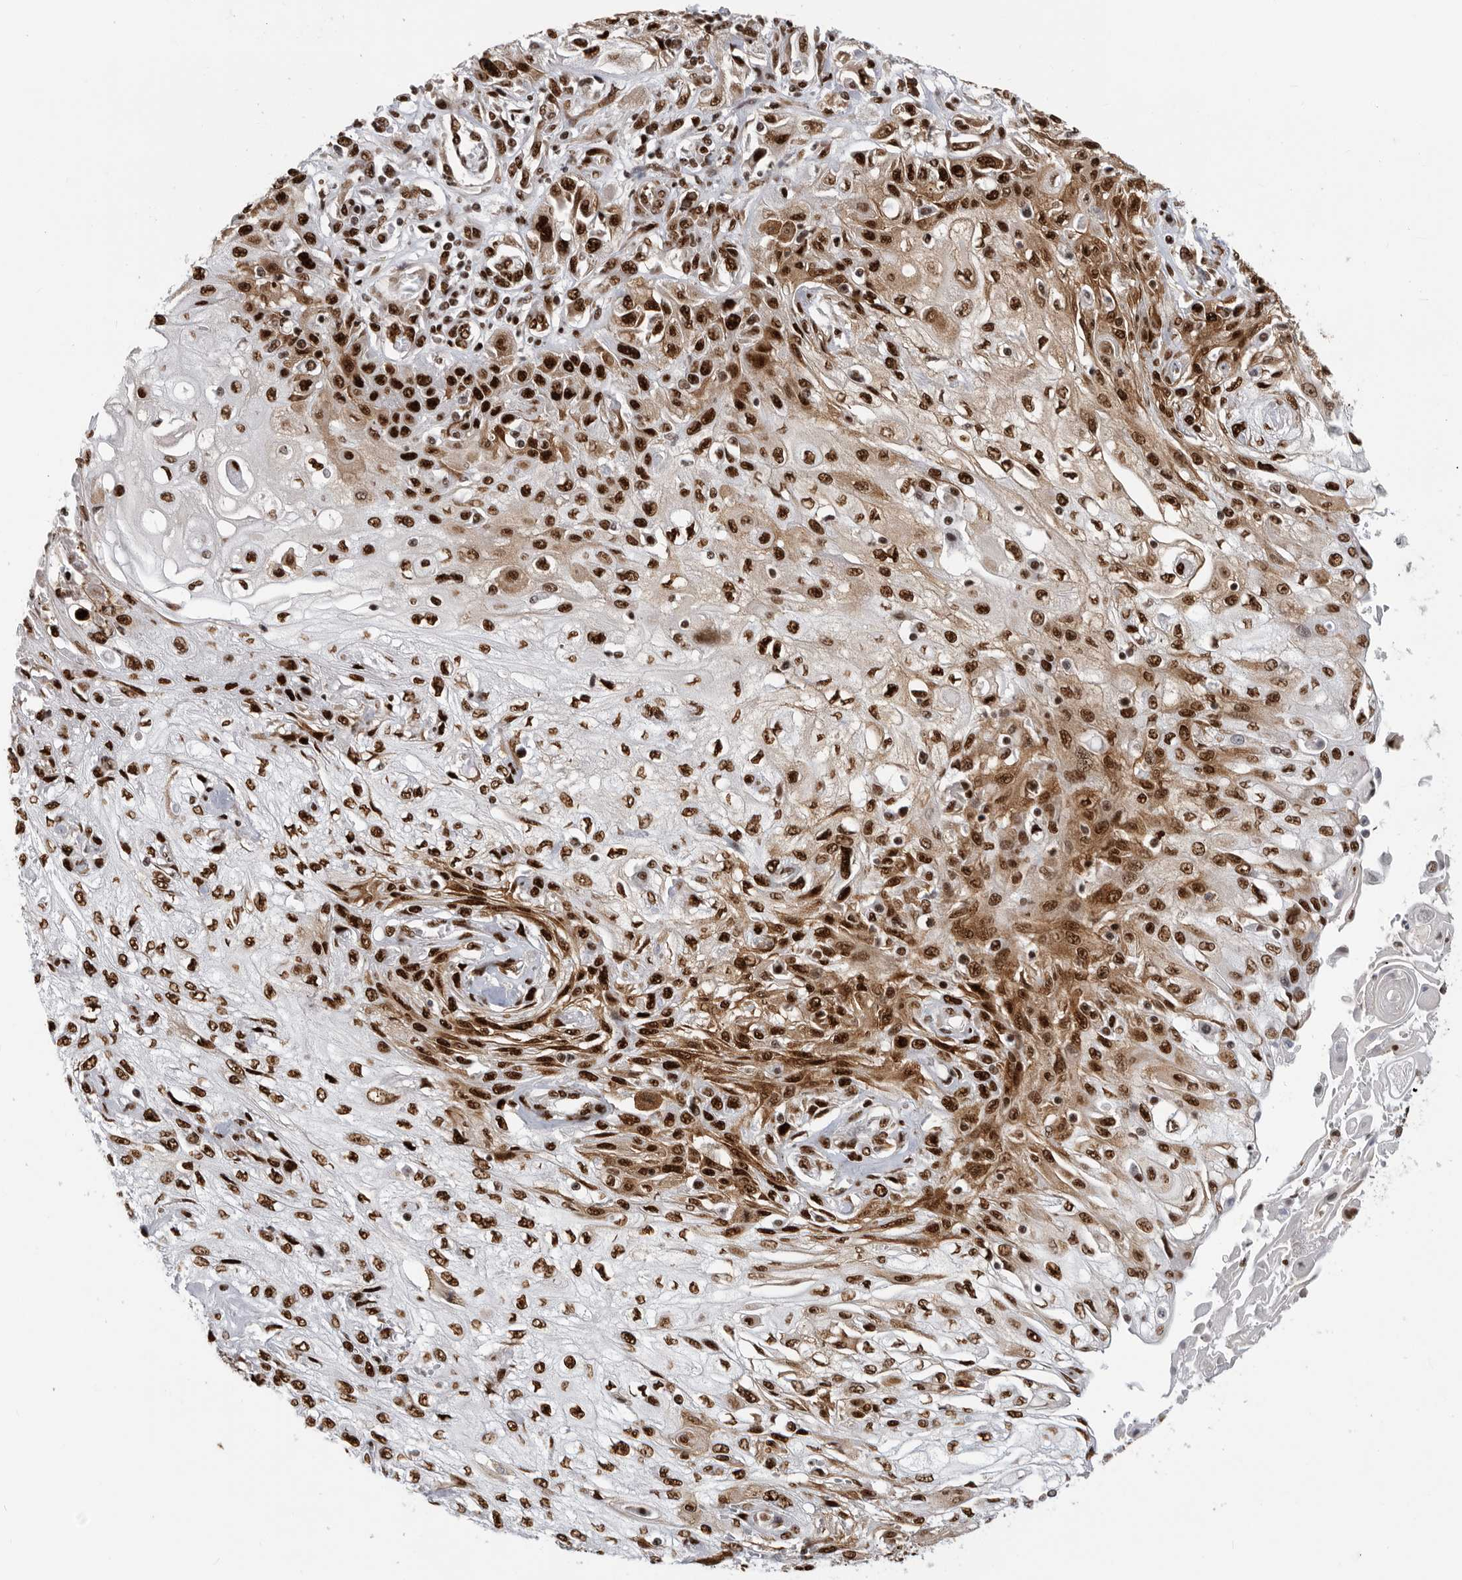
{"staining": {"intensity": "strong", "quantity": ">75%", "location": "cytoplasmic/membranous,nuclear"}, "tissue": "skin cancer", "cell_type": "Tumor cells", "image_type": "cancer", "snomed": [{"axis": "morphology", "description": "Squamous cell carcinoma, NOS"}, {"axis": "morphology", "description": "Squamous cell carcinoma, metastatic, NOS"}, {"axis": "topography", "description": "Skin"}, {"axis": "topography", "description": "Lymph node"}], "caption": "An immunohistochemistry (IHC) image of neoplastic tissue is shown. Protein staining in brown labels strong cytoplasmic/membranous and nuclear positivity in skin cancer within tumor cells. (IHC, brightfield microscopy, high magnification).", "gene": "BCLAF1", "patient": {"sex": "male", "age": 75}}